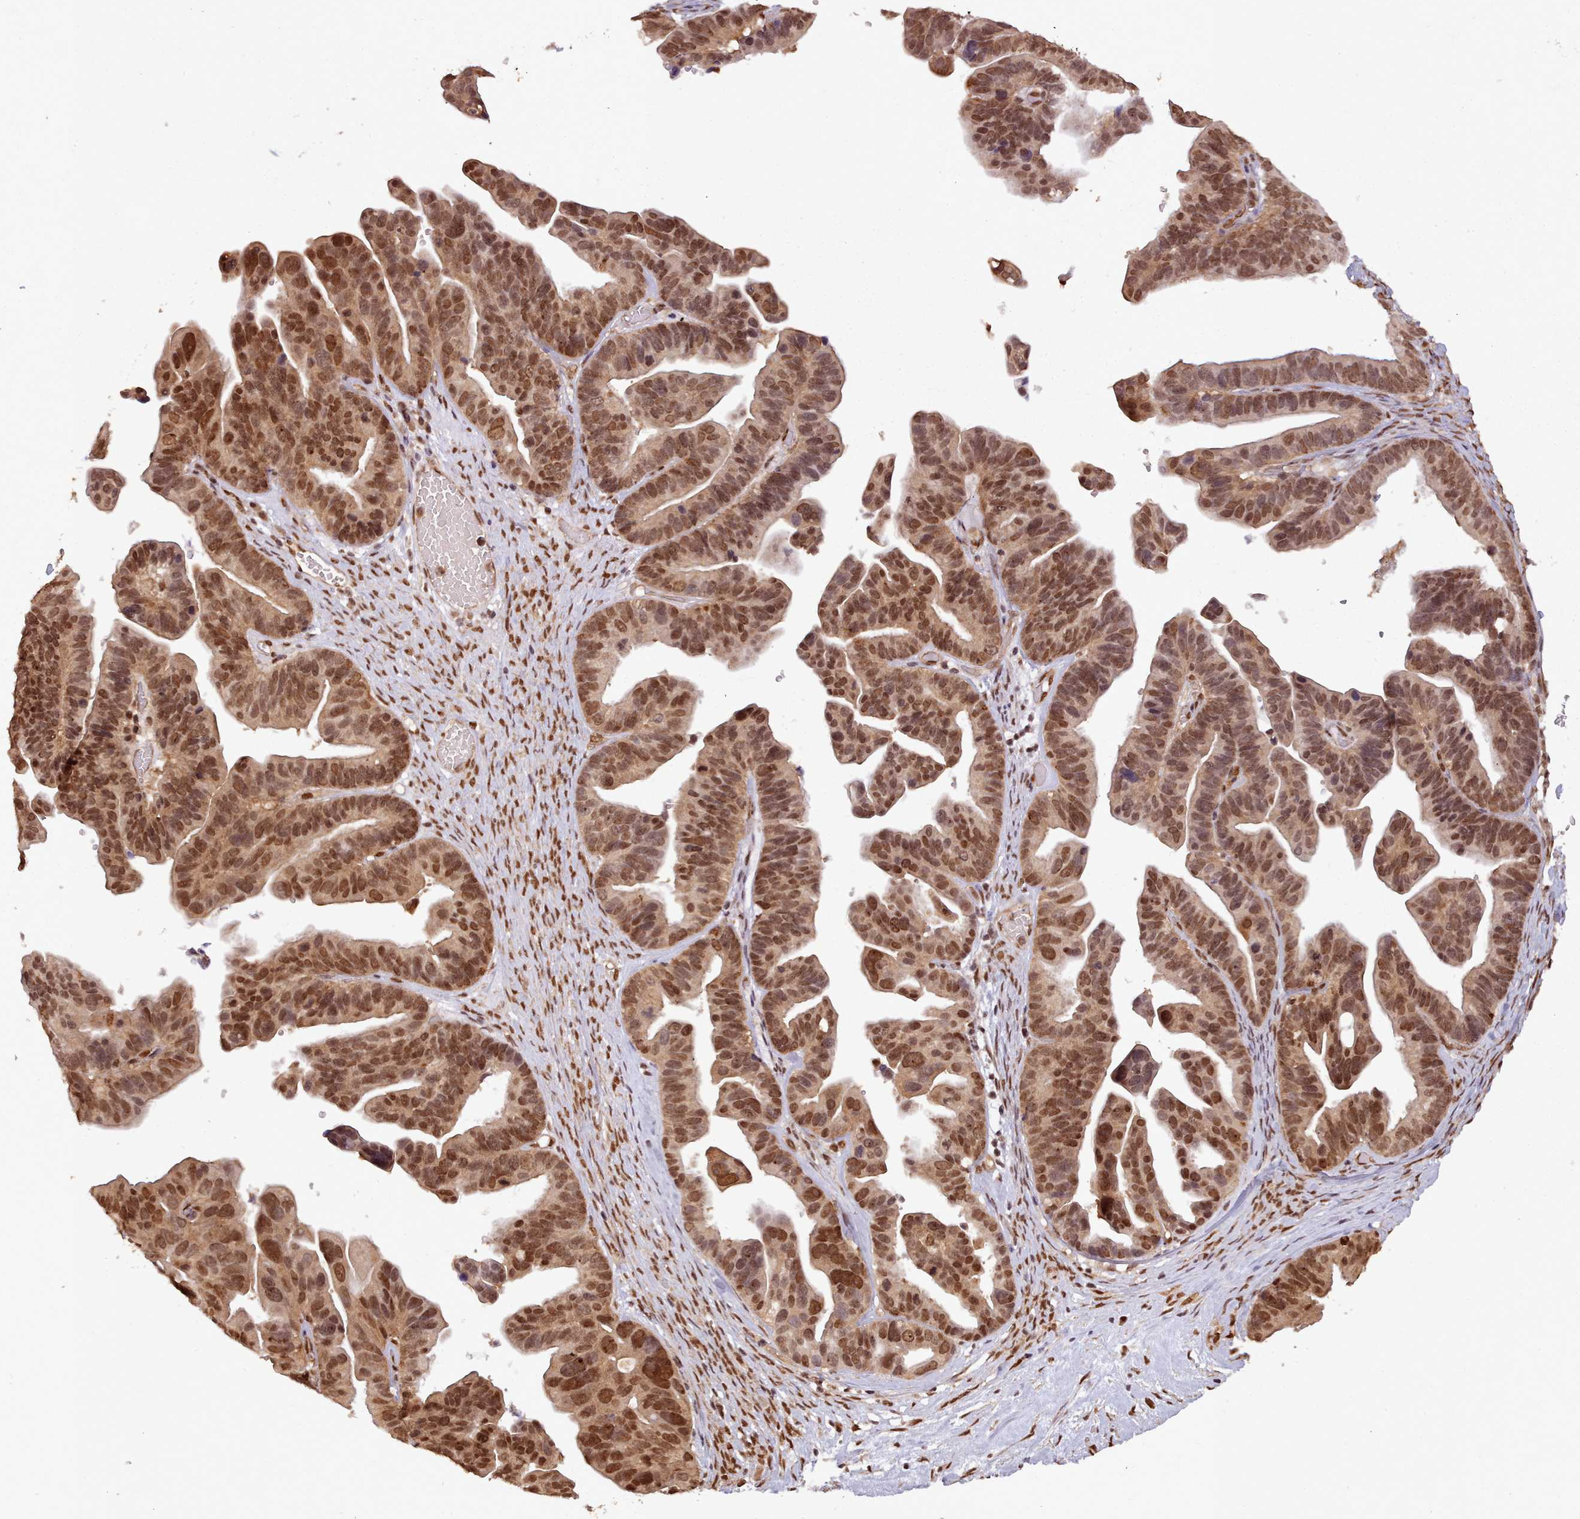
{"staining": {"intensity": "moderate", "quantity": ">75%", "location": "nuclear"}, "tissue": "ovarian cancer", "cell_type": "Tumor cells", "image_type": "cancer", "snomed": [{"axis": "morphology", "description": "Cystadenocarcinoma, serous, NOS"}, {"axis": "topography", "description": "Ovary"}], "caption": "This is a micrograph of immunohistochemistry staining of serous cystadenocarcinoma (ovarian), which shows moderate positivity in the nuclear of tumor cells.", "gene": "RPS27A", "patient": {"sex": "female", "age": 56}}